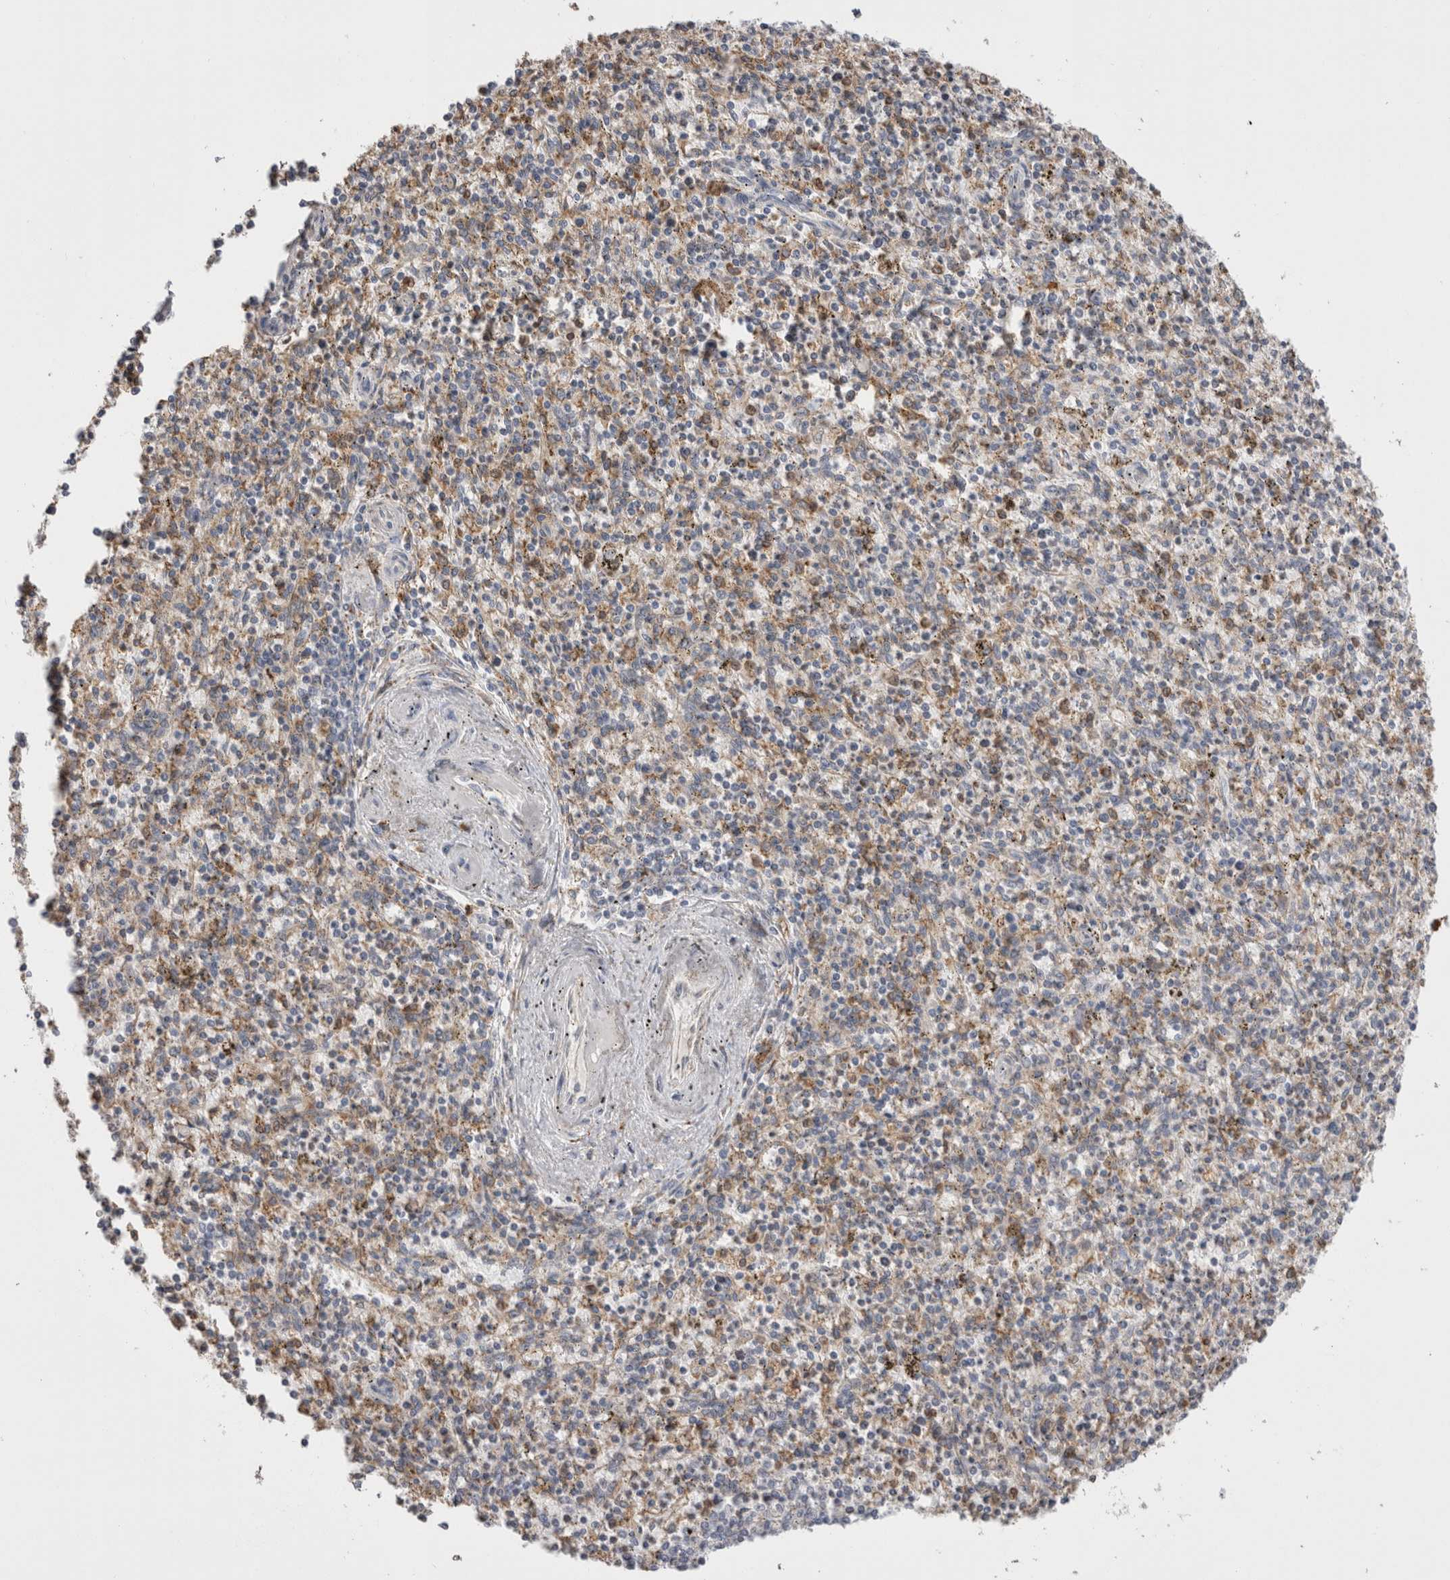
{"staining": {"intensity": "weak", "quantity": "25%-75%", "location": "cytoplasmic/membranous"}, "tissue": "spleen", "cell_type": "Cells in red pulp", "image_type": "normal", "snomed": [{"axis": "morphology", "description": "Normal tissue, NOS"}, {"axis": "topography", "description": "Spleen"}], "caption": "Immunohistochemistry (IHC) photomicrograph of unremarkable spleen: human spleen stained using immunohistochemistry shows low levels of weak protein expression localized specifically in the cytoplasmic/membranous of cells in red pulp, appearing as a cytoplasmic/membranous brown color.", "gene": "LRPAP1", "patient": {"sex": "male", "age": 72}}